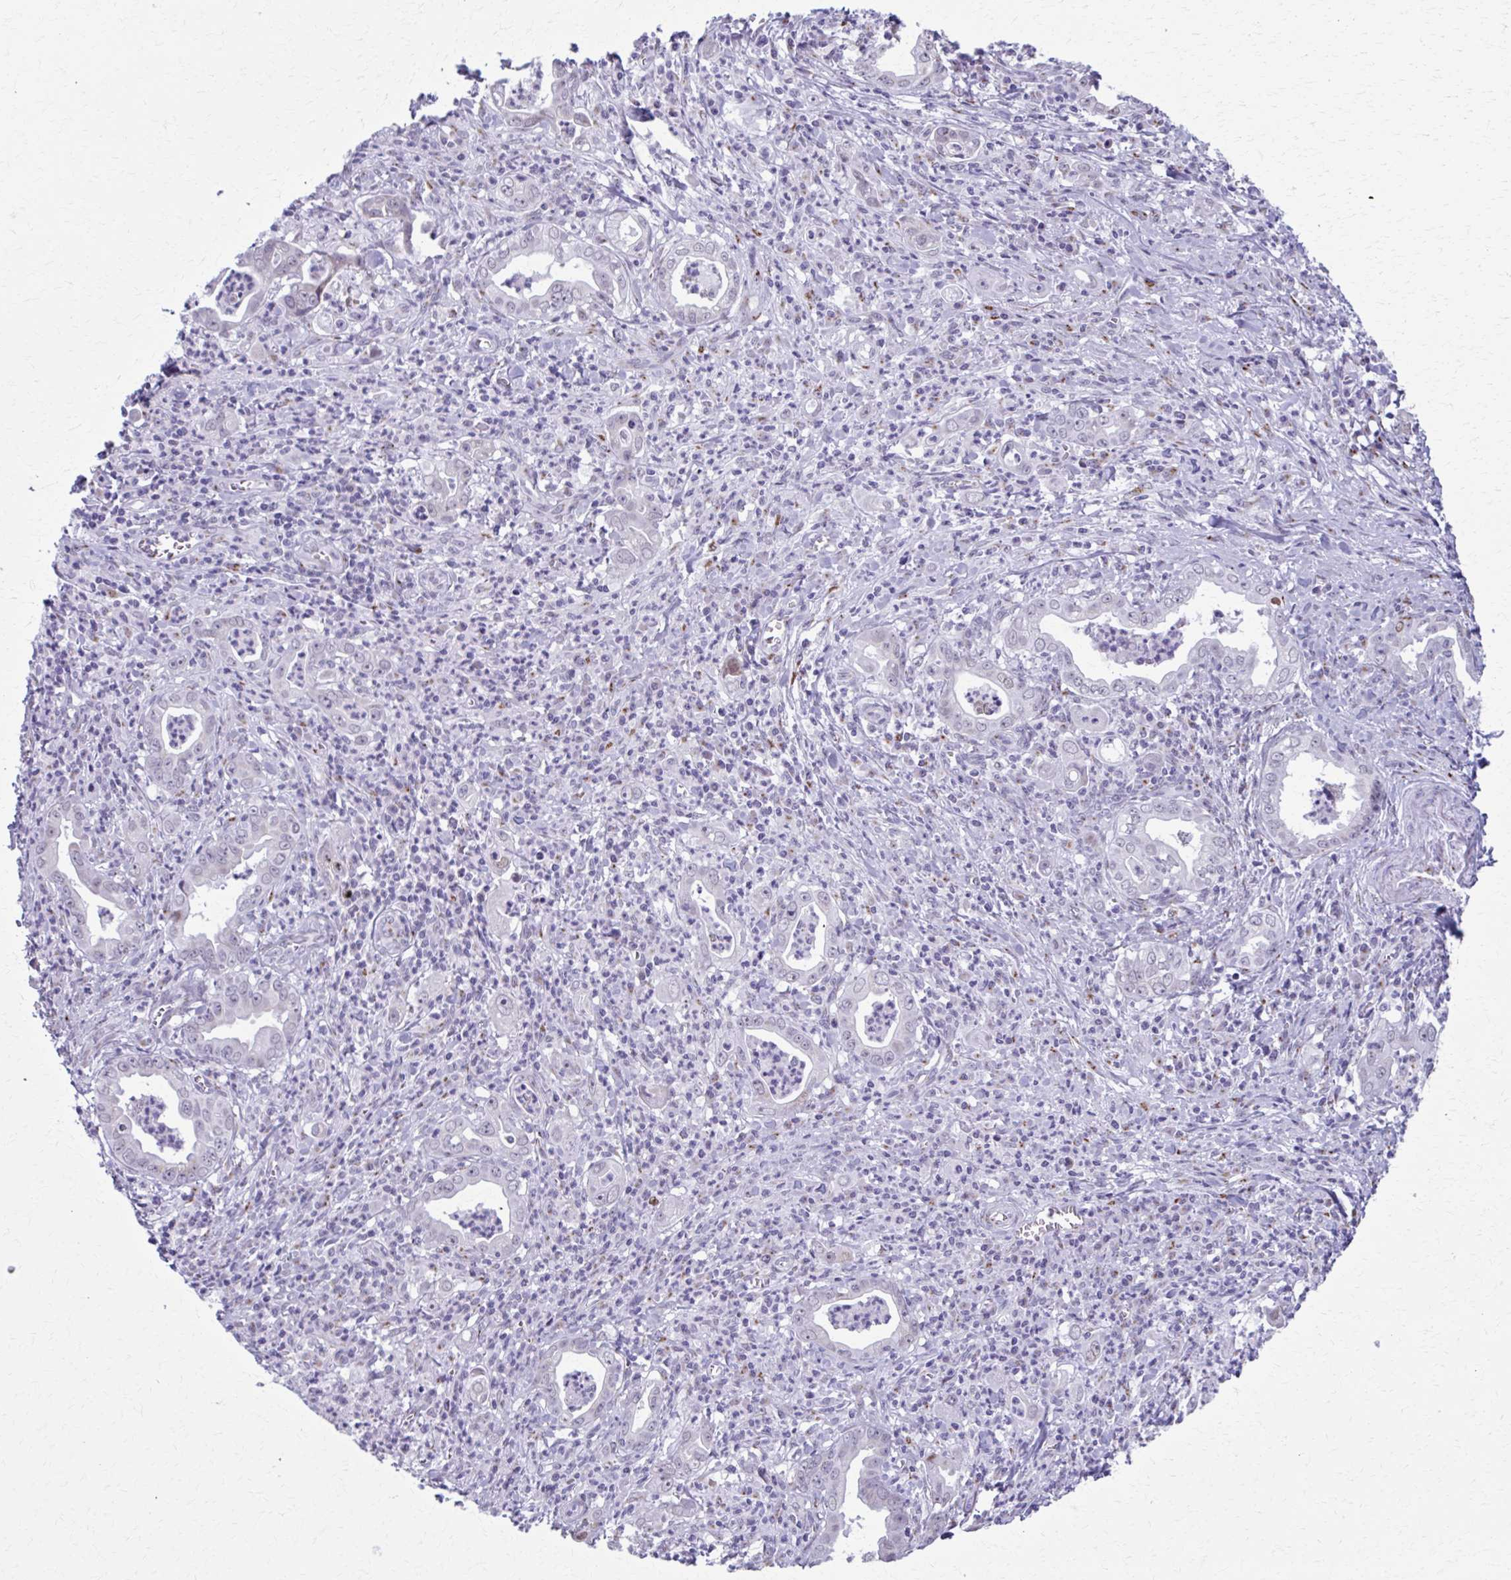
{"staining": {"intensity": "weak", "quantity": "<25%", "location": "nuclear"}, "tissue": "stomach cancer", "cell_type": "Tumor cells", "image_type": "cancer", "snomed": [{"axis": "morphology", "description": "Adenocarcinoma, NOS"}, {"axis": "topography", "description": "Stomach, upper"}], "caption": "A high-resolution histopathology image shows IHC staining of stomach cancer, which demonstrates no significant positivity in tumor cells.", "gene": "ZNF682", "patient": {"sex": "female", "age": 79}}